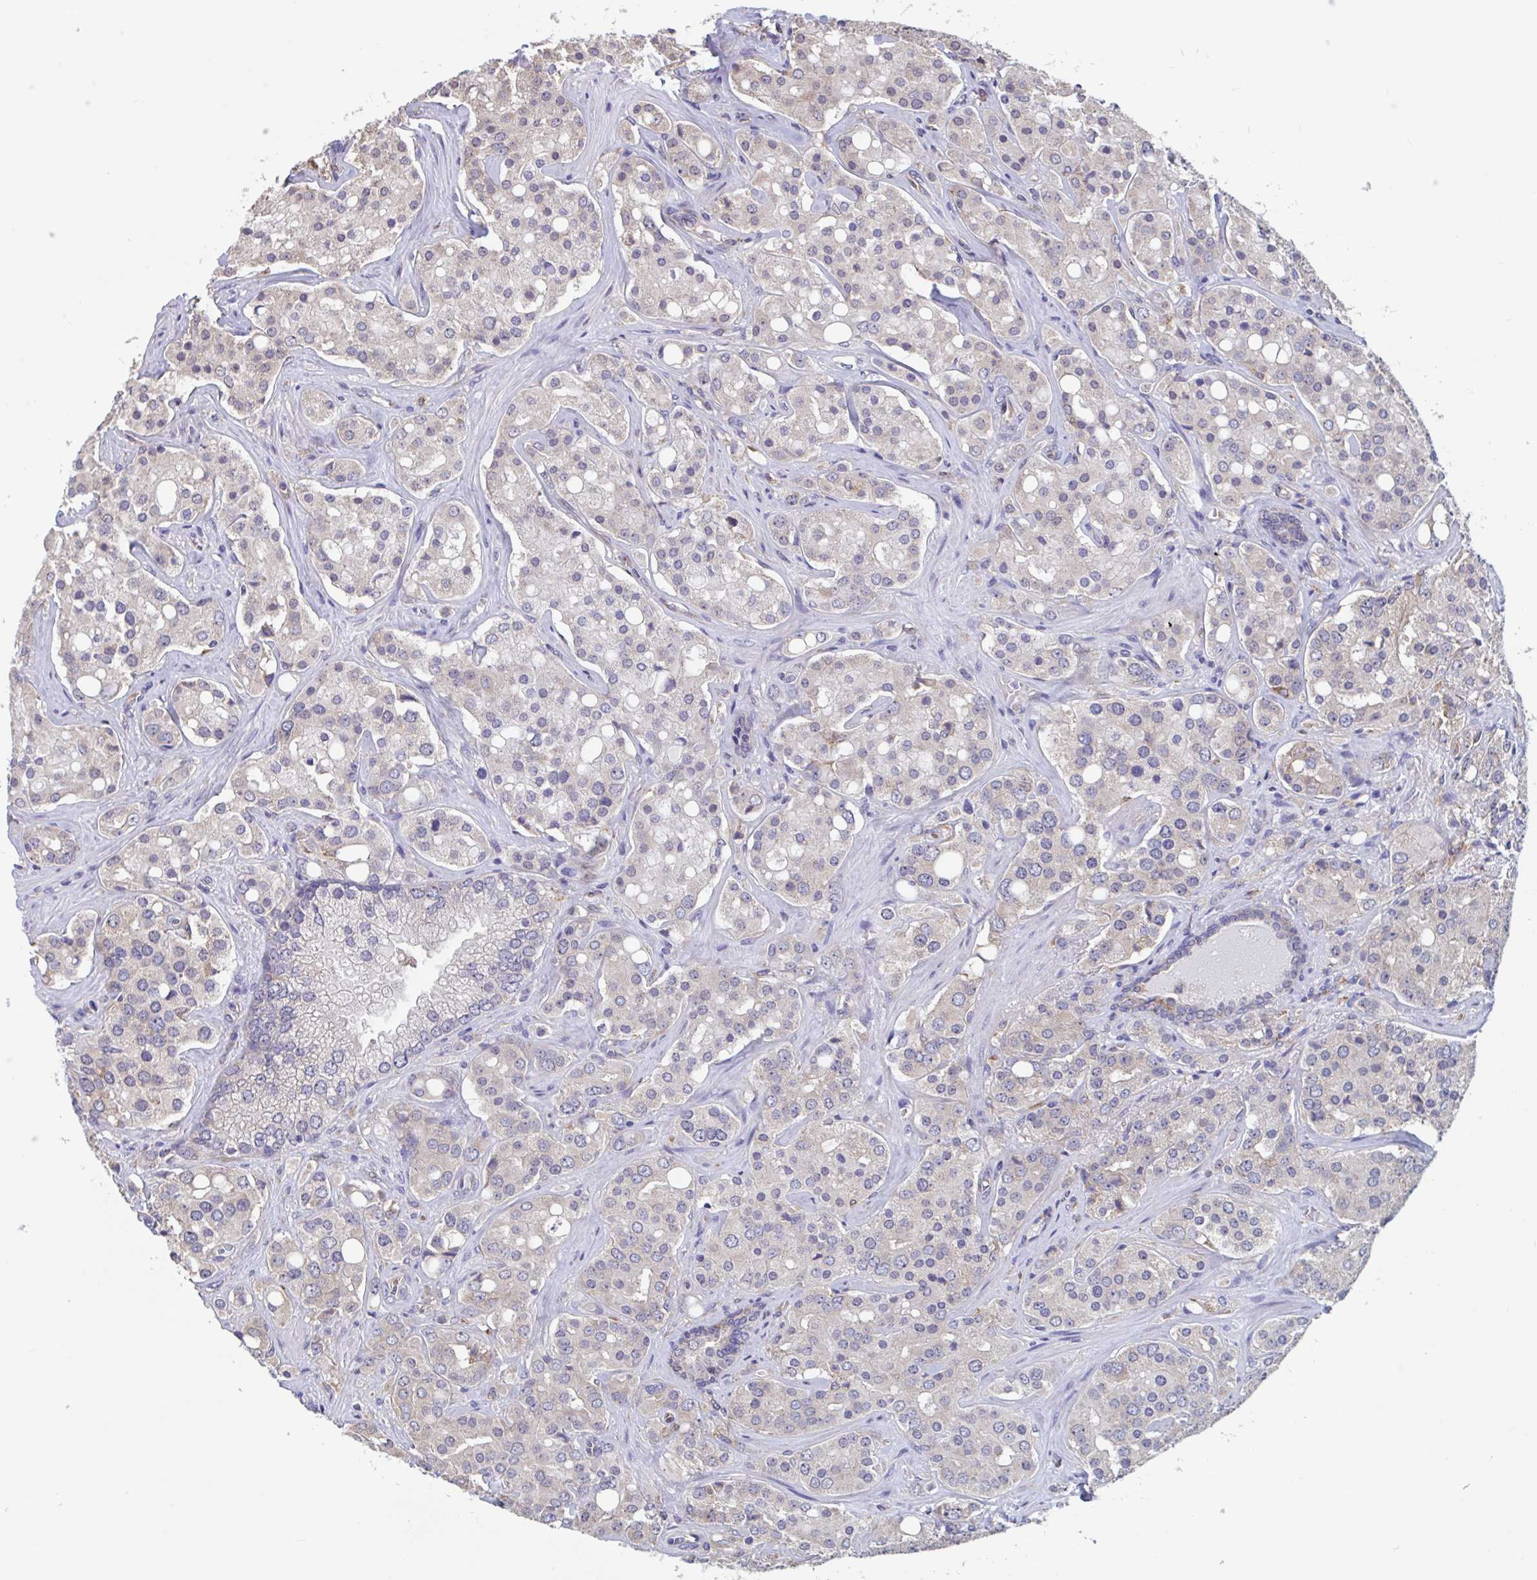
{"staining": {"intensity": "negative", "quantity": "none", "location": "none"}, "tissue": "prostate cancer", "cell_type": "Tumor cells", "image_type": "cancer", "snomed": [{"axis": "morphology", "description": "Adenocarcinoma, High grade"}, {"axis": "topography", "description": "Prostate"}], "caption": "High magnification brightfield microscopy of high-grade adenocarcinoma (prostate) stained with DAB (3,3'-diaminobenzidine) (brown) and counterstained with hematoxylin (blue): tumor cells show no significant positivity.", "gene": "SNX8", "patient": {"sex": "male", "age": 67}}